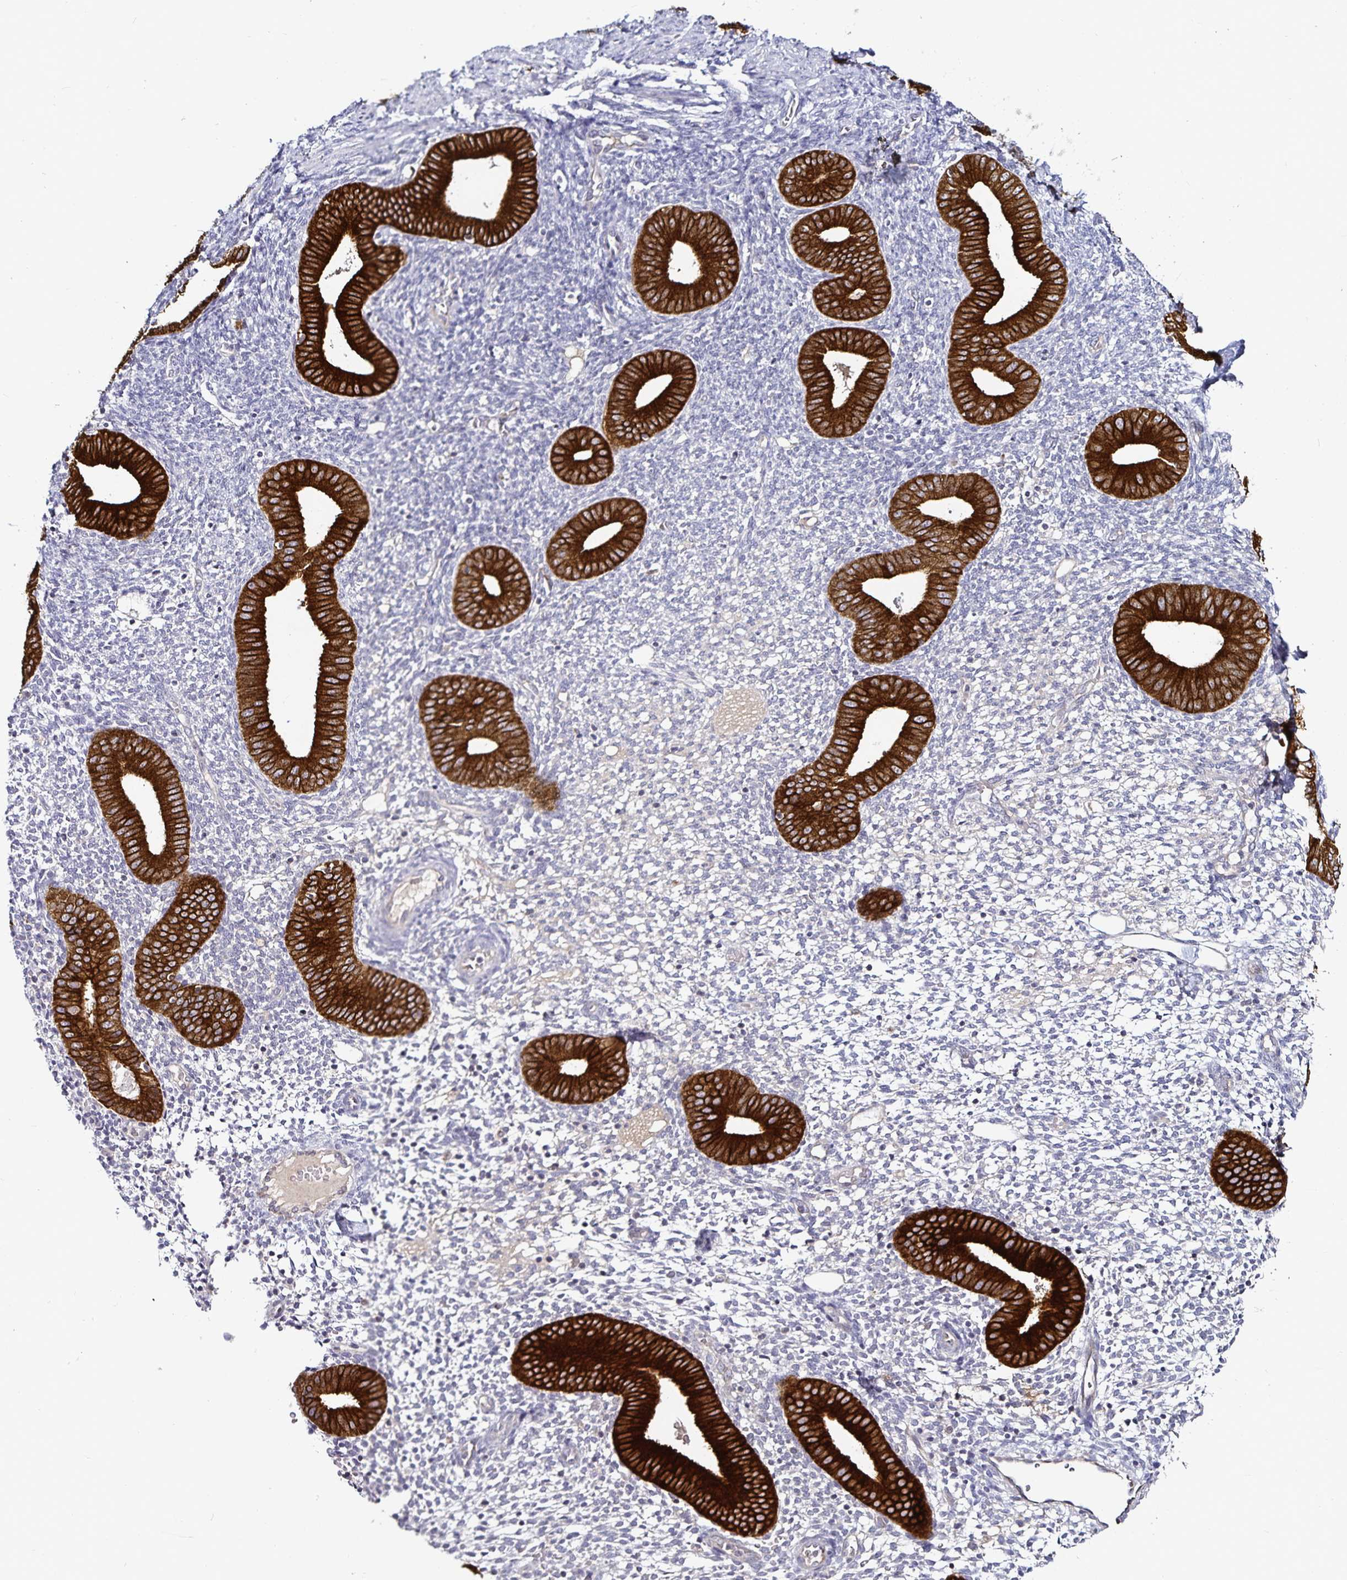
{"staining": {"intensity": "negative", "quantity": "none", "location": "none"}, "tissue": "endometrium", "cell_type": "Cells in endometrial stroma", "image_type": "normal", "snomed": [{"axis": "morphology", "description": "Normal tissue, NOS"}, {"axis": "topography", "description": "Endometrium"}], "caption": "DAB immunohistochemical staining of normal endometrium shows no significant positivity in cells in endometrial stroma. (Stains: DAB (3,3'-diaminobenzidine) IHC with hematoxylin counter stain, Microscopy: brightfield microscopy at high magnification).", "gene": "ACSL5", "patient": {"sex": "female", "age": 40}}